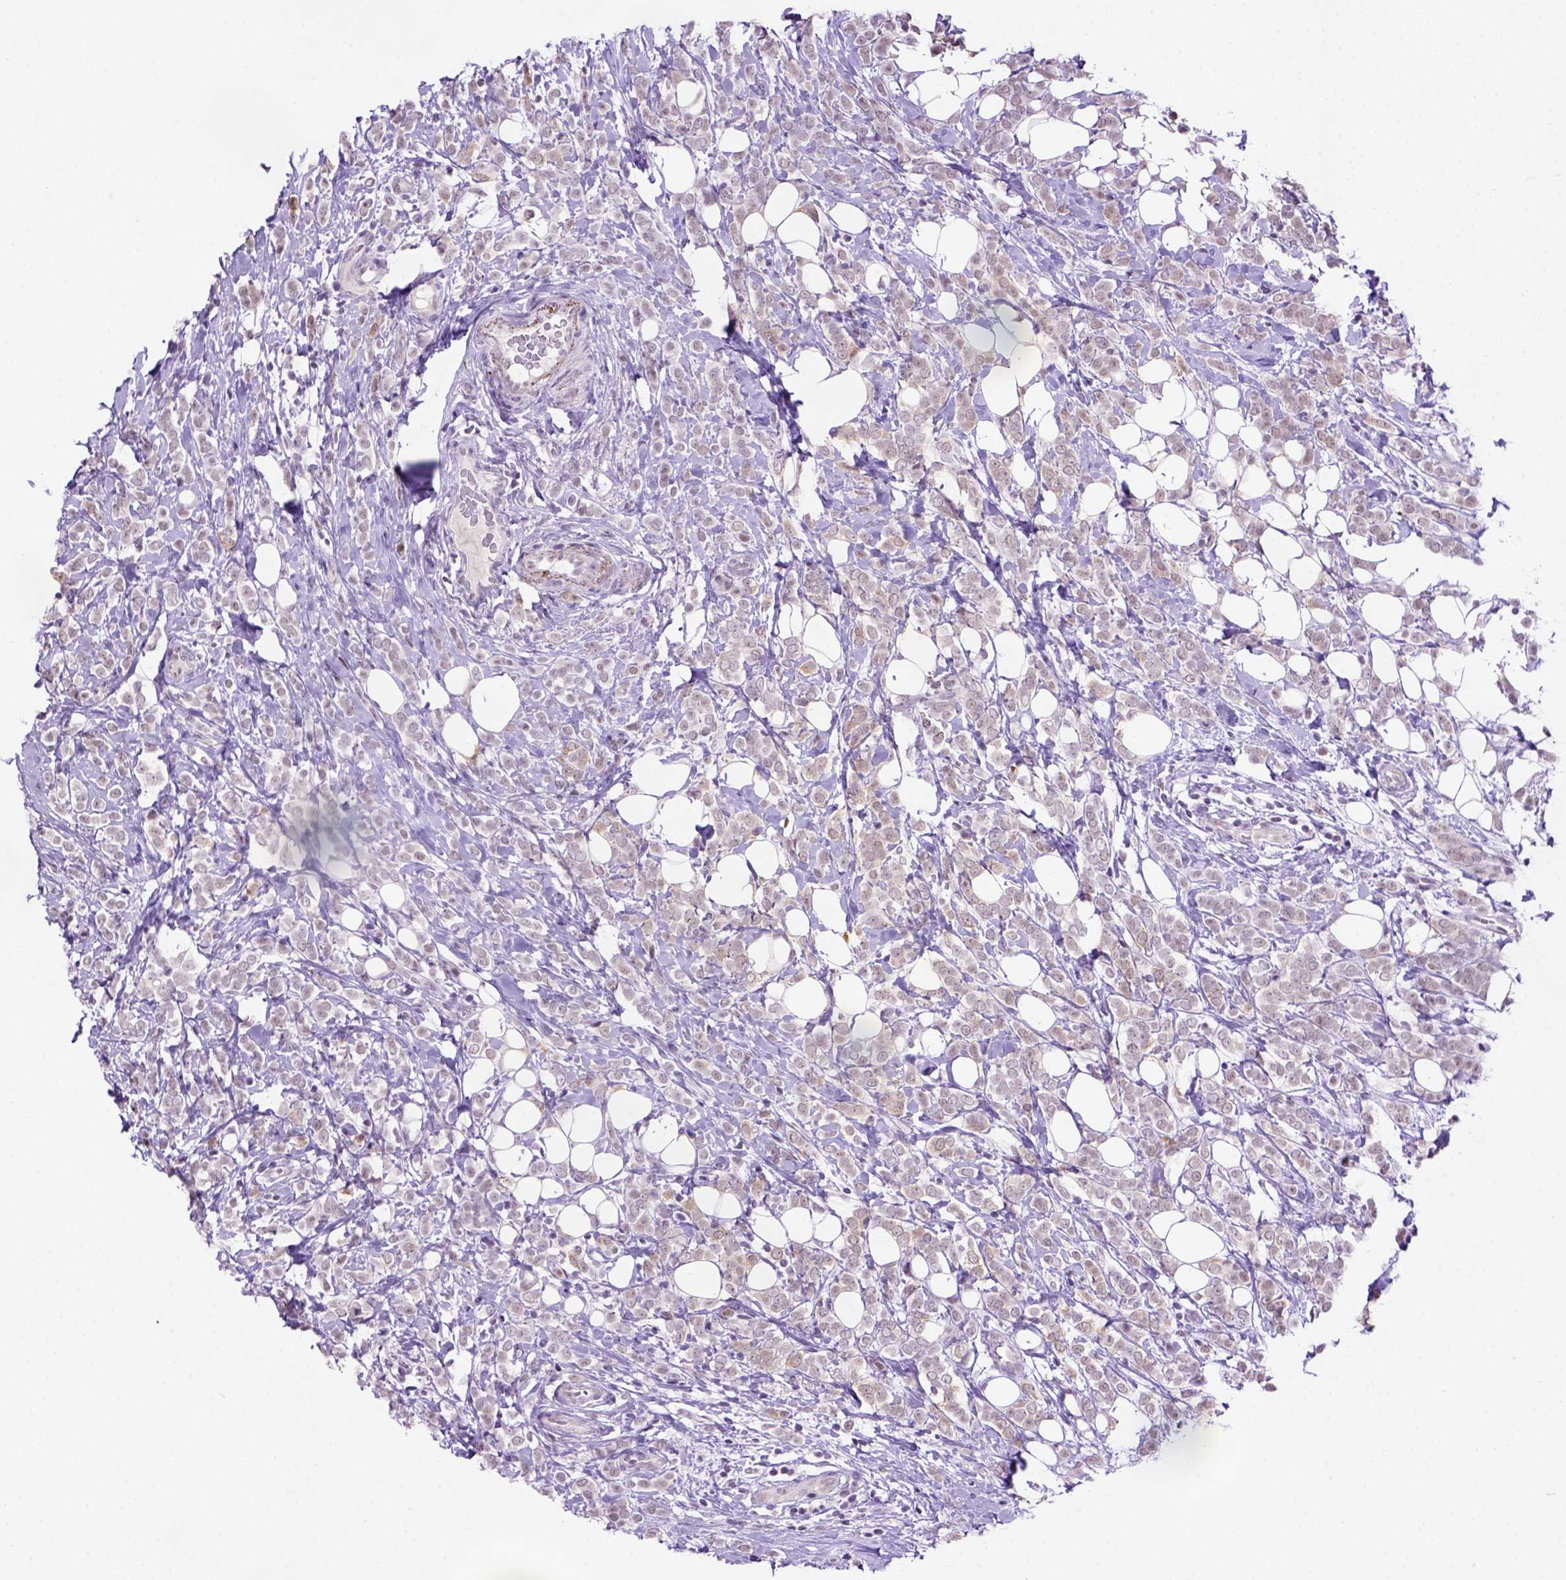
{"staining": {"intensity": "negative", "quantity": "none", "location": "none"}, "tissue": "breast cancer", "cell_type": "Tumor cells", "image_type": "cancer", "snomed": [{"axis": "morphology", "description": "Lobular carcinoma"}, {"axis": "topography", "description": "Breast"}], "caption": "This is a image of immunohistochemistry staining of lobular carcinoma (breast), which shows no positivity in tumor cells.", "gene": "TBPL1", "patient": {"sex": "female", "age": 49}}